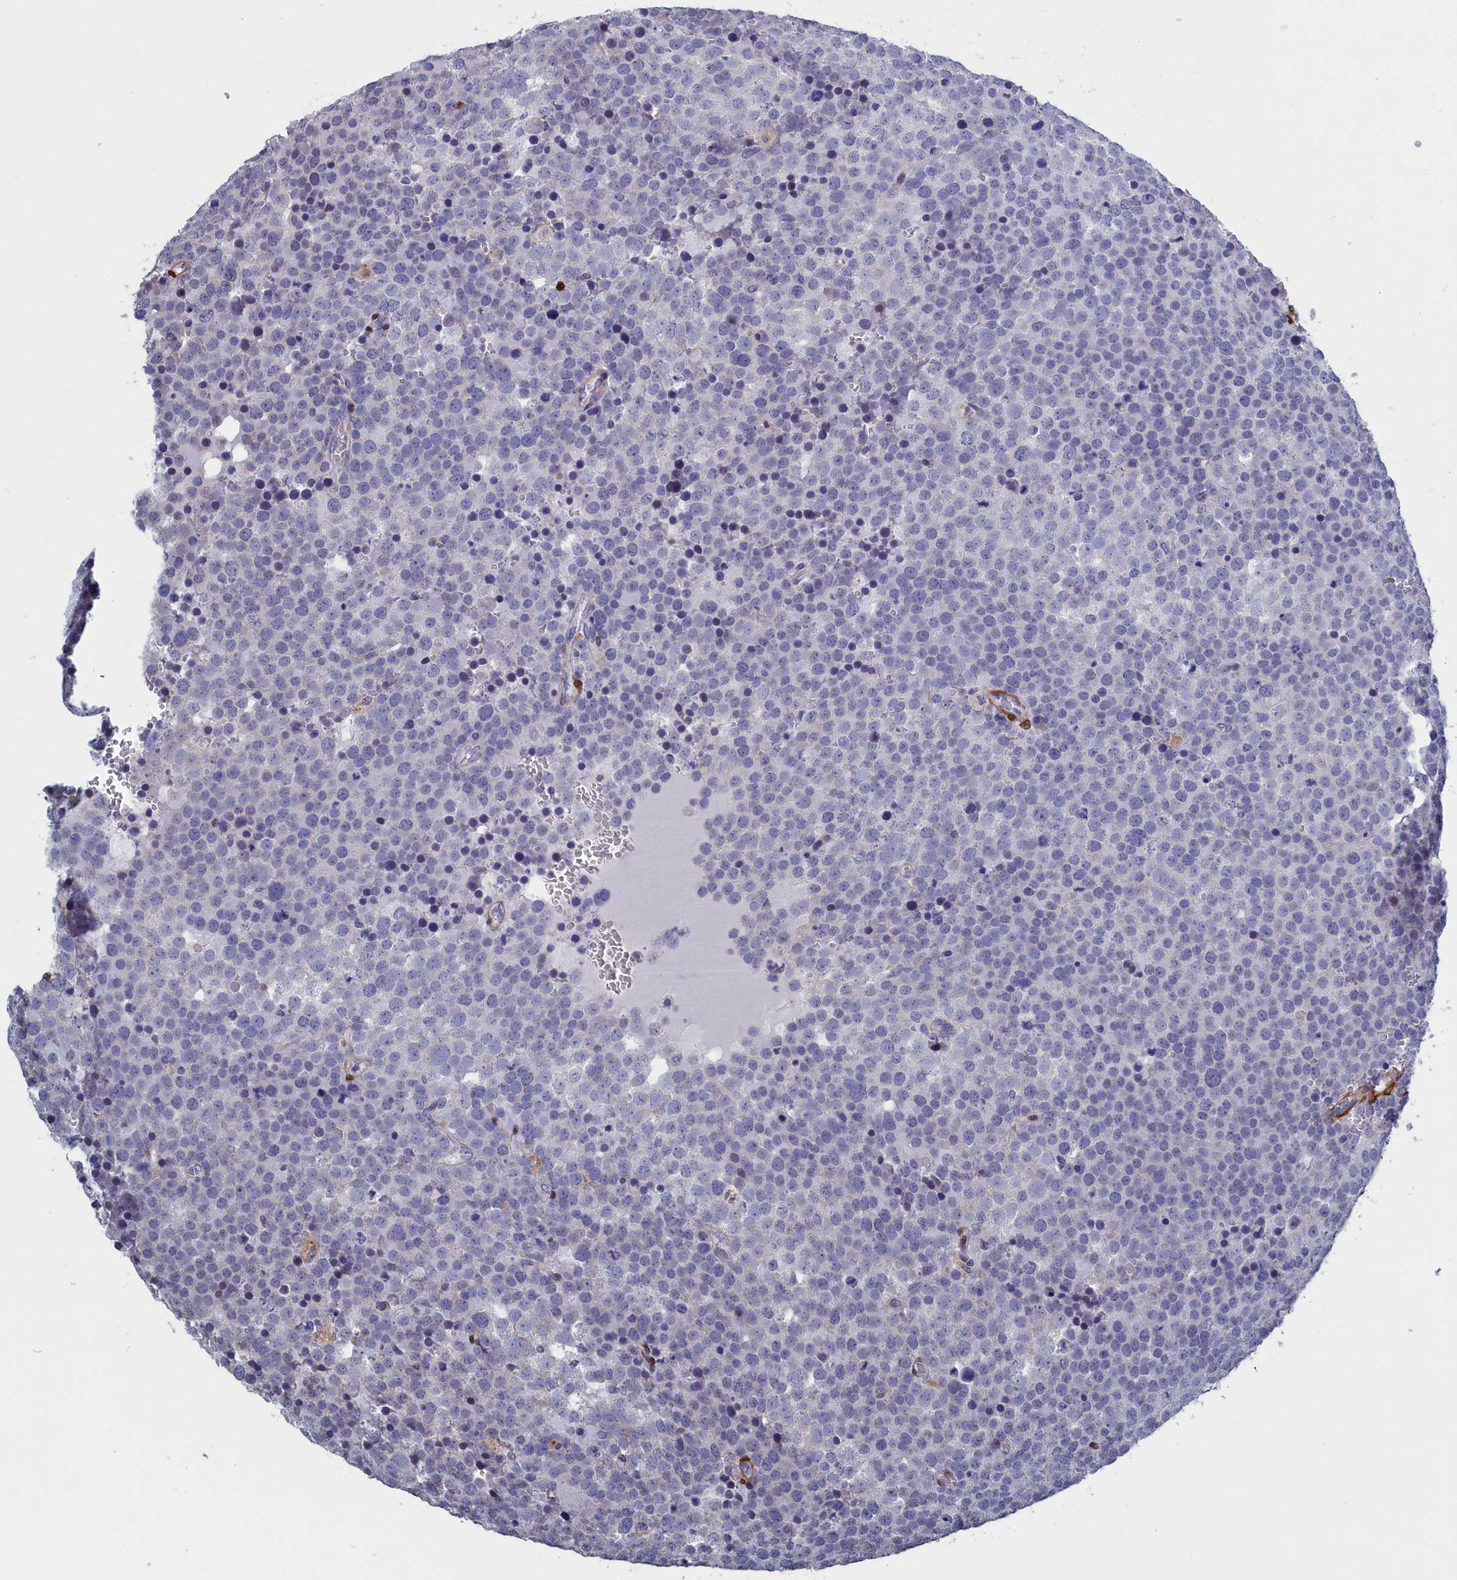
{"staining": {"intensity": "negative", "quantity": "none", "location": "none"}, "tissue": "testis cancer", "cell_type": "Tumor cells", "image_type": "cancer", "snomed": [{"axis": "morphology", "description": "Seminoma, NOS"}, {"axis": "topography", "description": "Testis"}], "caption": "The IHC micrograph has no significant expression in tumor cells of seminoma (testis) tissue.", "gene": "CRIP1", "patient": {"sex": "male", "age": 71}}